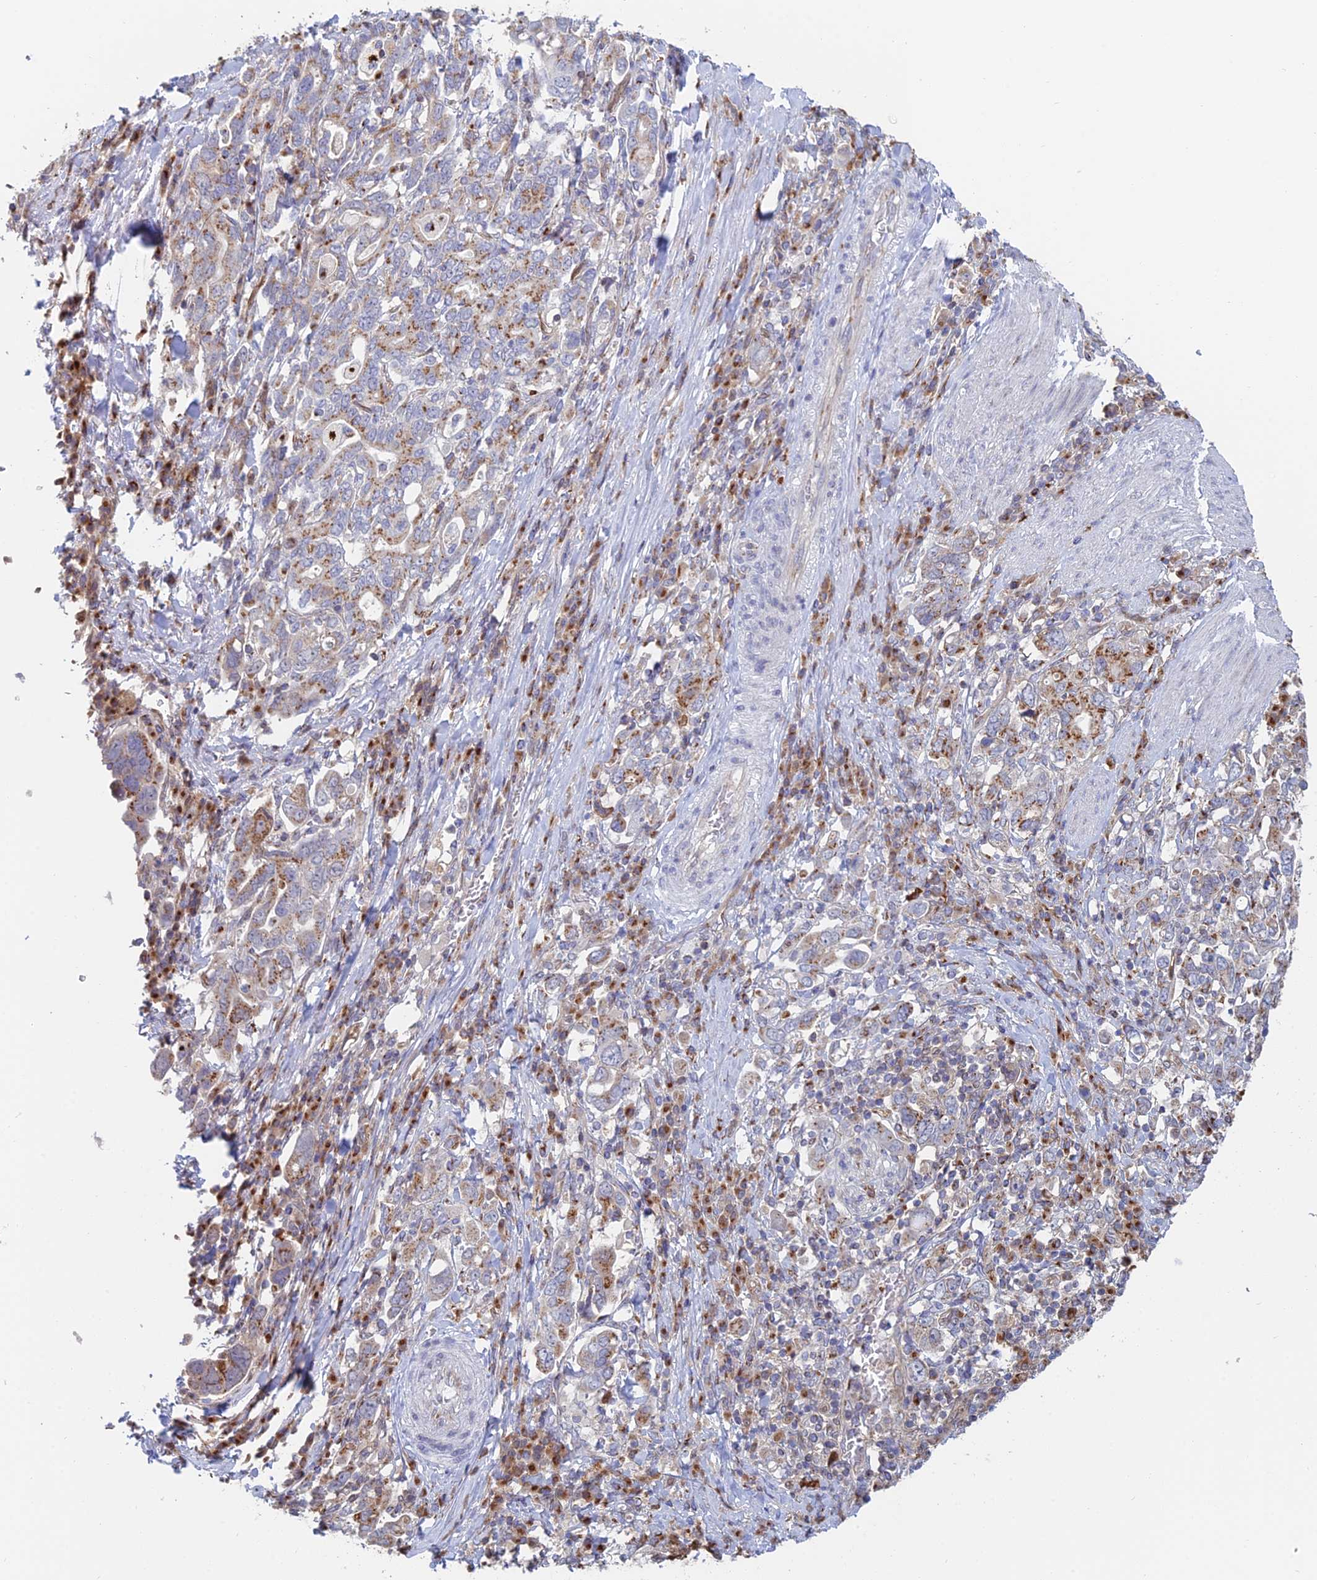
{"staining": {"intensity": "moderate", "quantity": "25%-75%", "location": "cytoplasmic/membranous"}, "tissue": "stomach cancer", "cell_type": "Tumor cells", "image_type": "cancer", "snomed": [{"axis": "morphology", "description": "Adenocarcinoma, NOS"}, {"axis": "topography", "description": "Stomach, upper"}, {"axis": "topography", "description": "Stomach"}], "caption": "Immunohistochemical staining of stomach cancer (adenocarcinoma) reveals medium levels of moderate cytoplasmic/membranous staining in approximately 25%-75% of tumor cells. (DAB IHC, brown staining for protein, blue staining for nuclei).", "gene": "HS2ST1", "patient": {"sex": "male", "age": 62}}